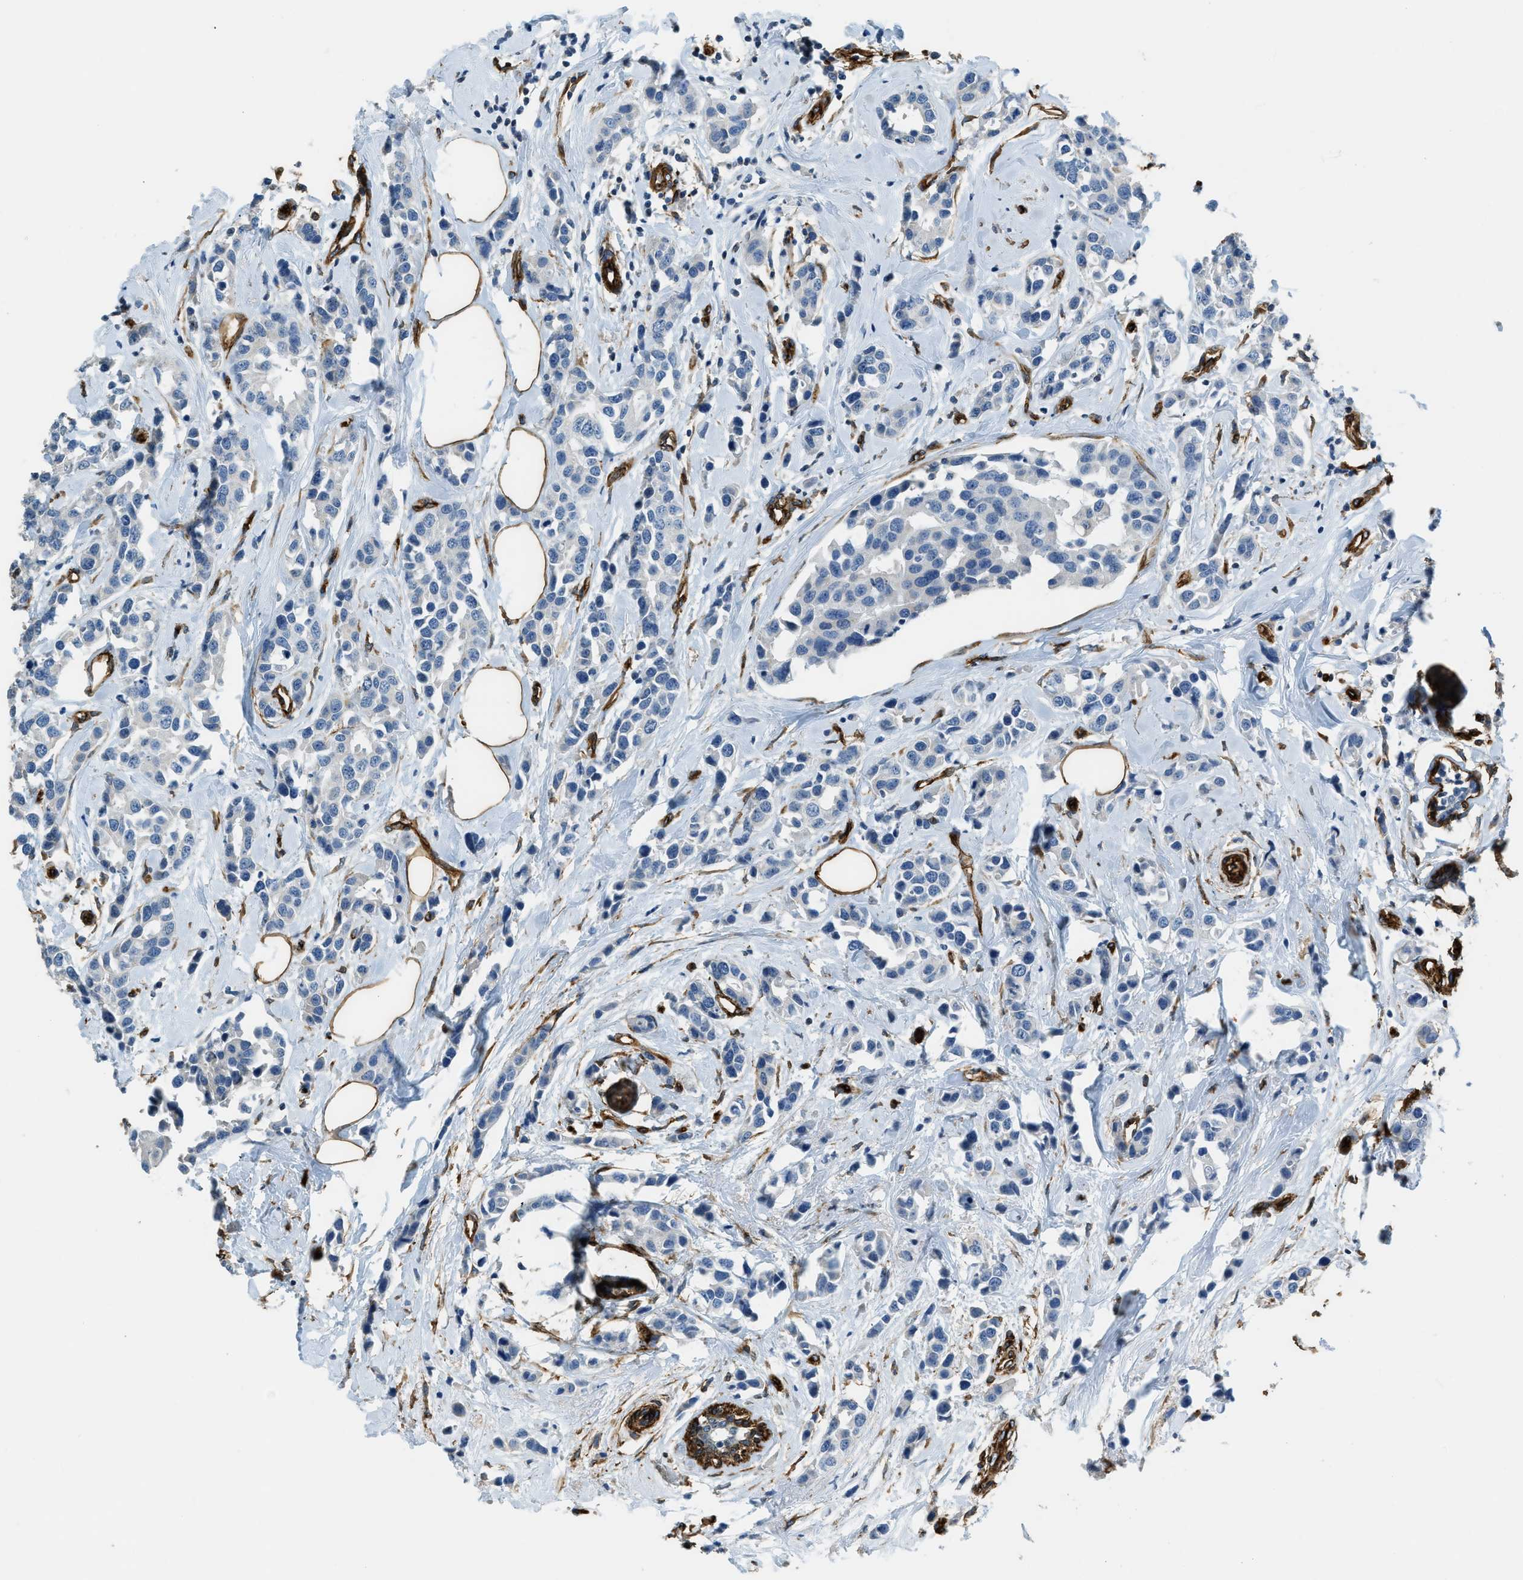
{"staining": {"intensity": "negative", "quantity": "none", "location": "none"}, "tissue": "breast cancer", "cell_type": "Tumor cells", "image_type": "cancer", "snomed": [{"axis": "morphology", "description": "Normal tissue, NOS"}, {"axis": "morphology", "description": "Duct carcinoma"}, {"axis": "topography", "description": "Breast"}], "caption": "Tumor cells are negative for brown protein staining in breast invasive ductal carcinoma.", "gene": "TMEM43", "patient": {"sex": "female", "age": 50}}